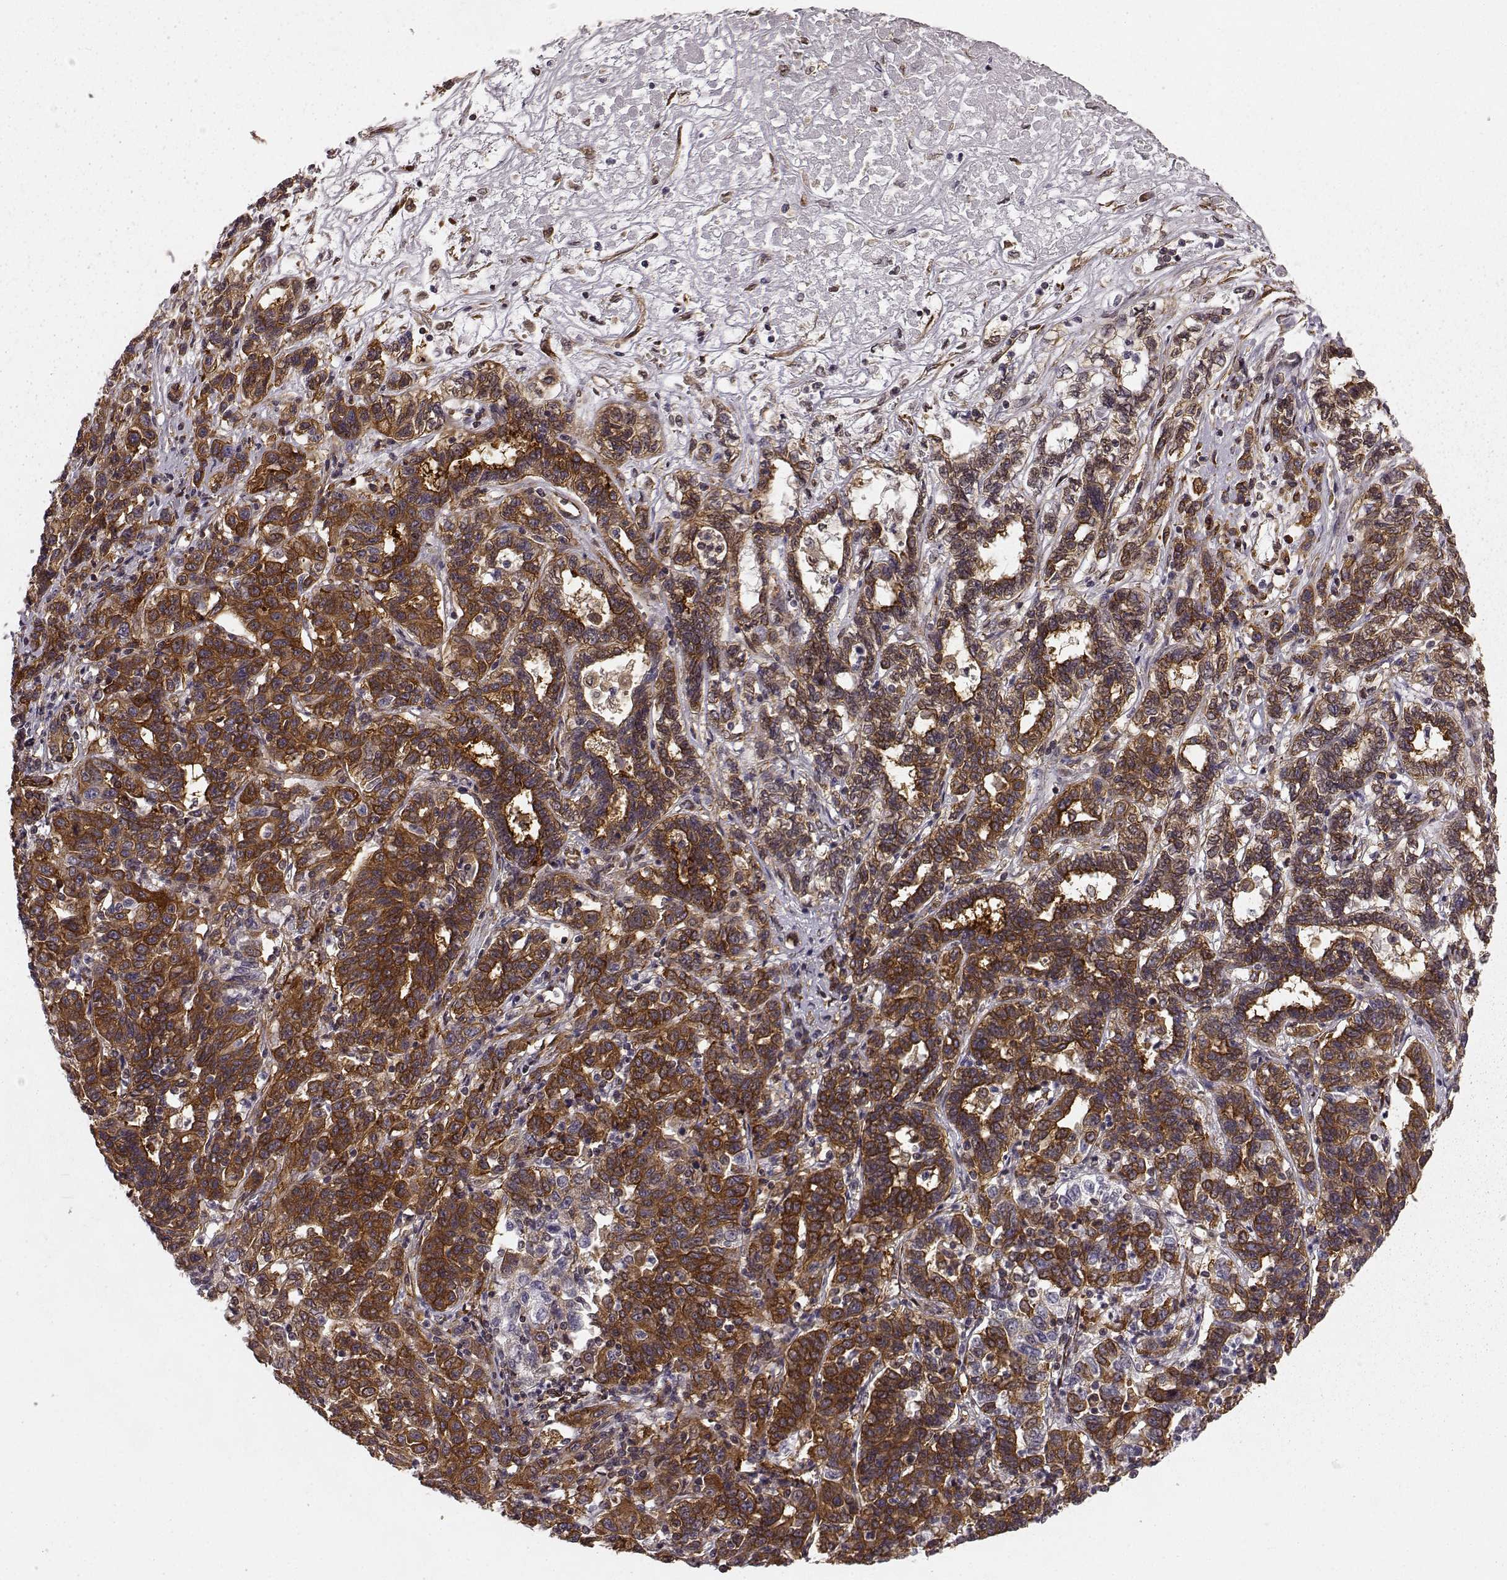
{"staining": {"intensity": "strong", "quantity": ">75%", "location": "cytoplasmic/membranous"}, "tissue": "liver cancer", "cell_type": "Tumor cells", "image_type": "cancer", "snomed": [{"axis": "morphology", "description": "Adenocarcinoma, NOS"}, {"axis": "morphology", "description": "Cholangiocarcinoma"}, {"axis": "topography", "description": "Liver"}], "caption": "Tumor cells reveal high levels of strong cytoplasmic/membranous positivity in about >75% of cells in human liver cancer (adenocarcinoma).", "gene": "TMEM14A", "patient": {"sex": "male", "age": 64}}